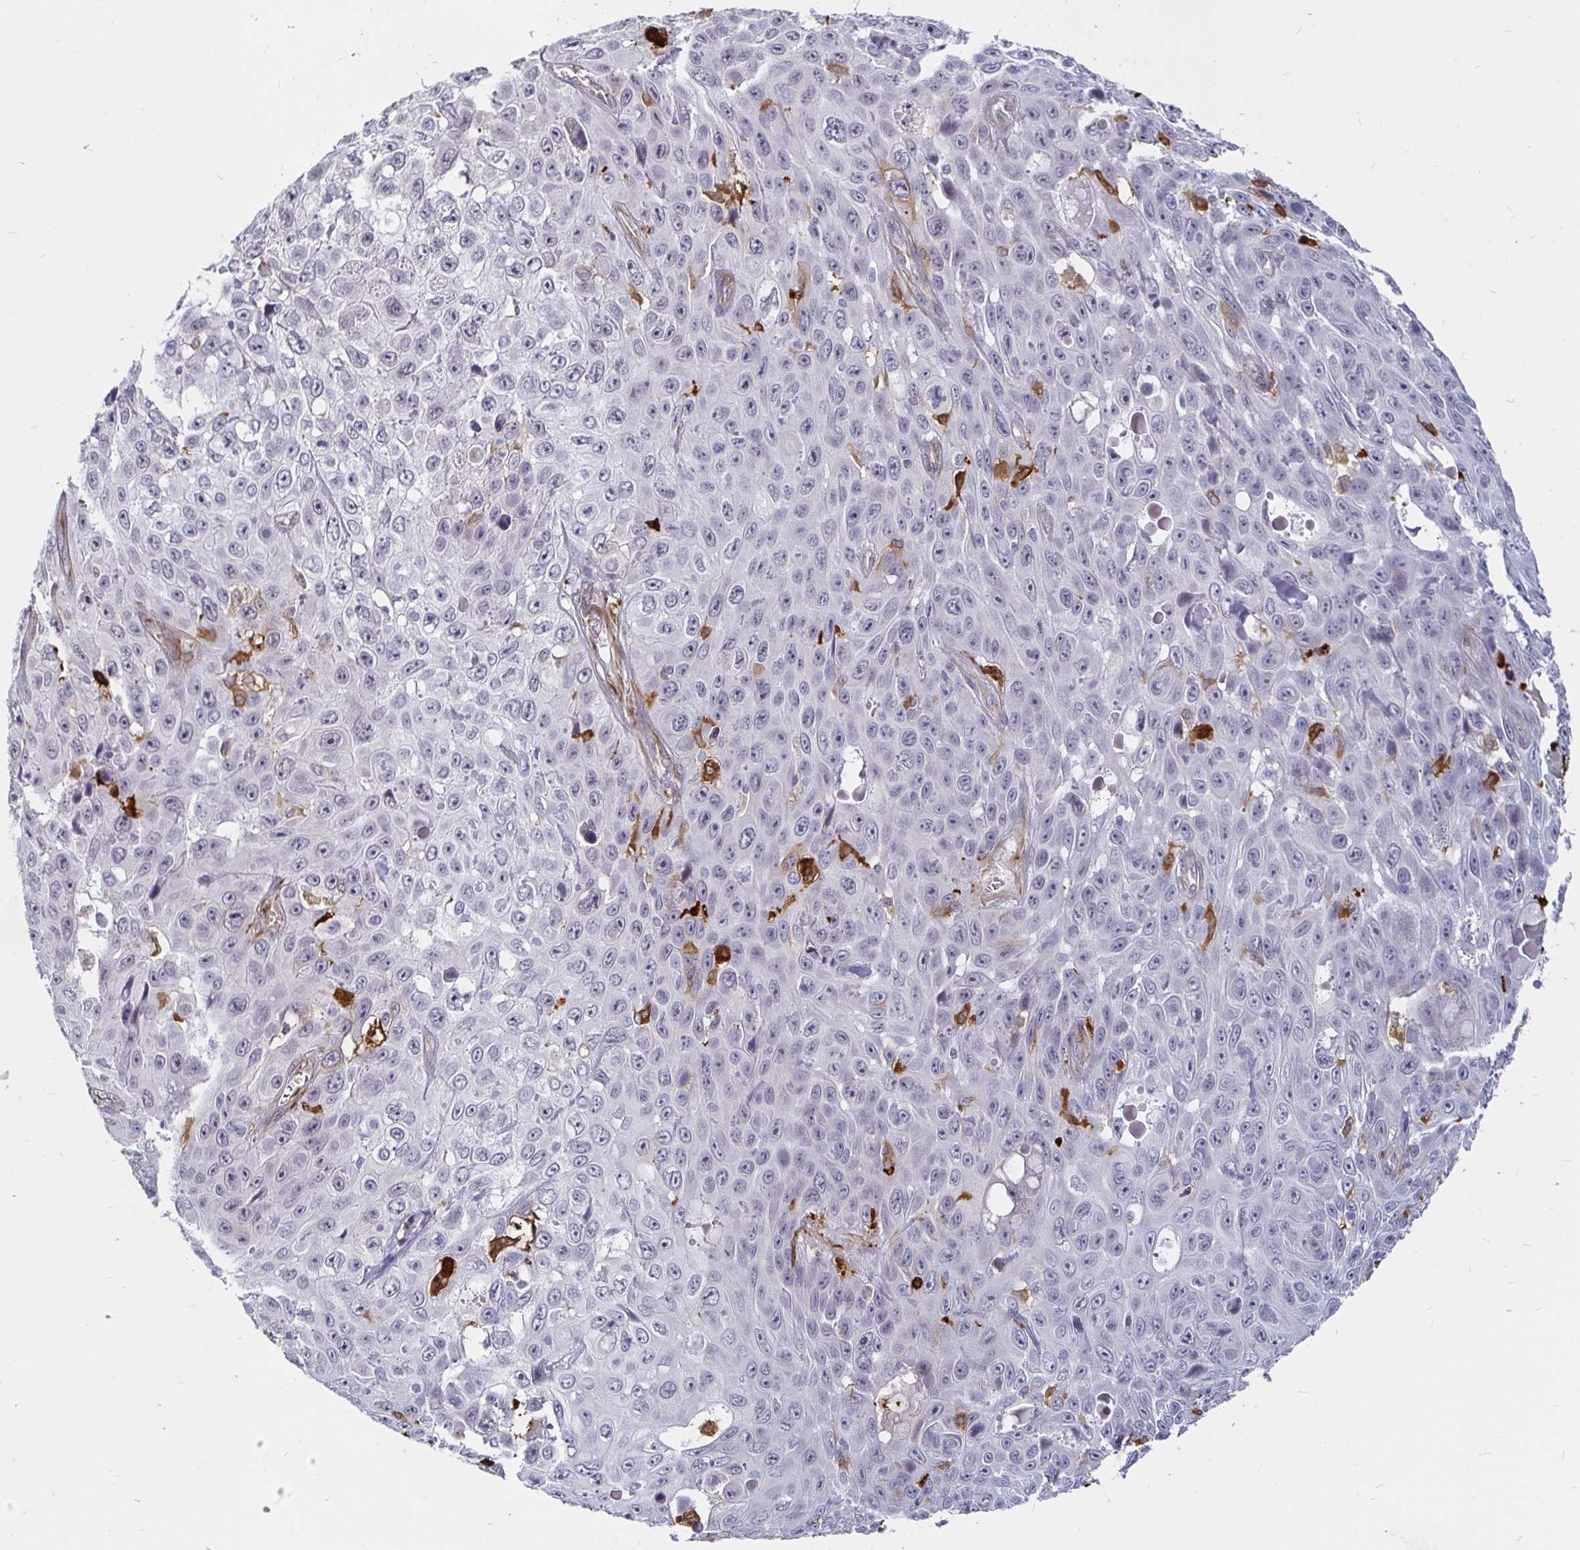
{"staining": {"intensity": "negative", "quantity": "none", "location": "none"}, "tissue": "skin cancer", "cell_type": "Tumor cells", "image_type": "cancer", "snomed": [{"axis": "morphology", "description": "Squamous cell carcinoma, NOS"}, {"axis": "topography", "description": "Skin"}], "caption": "Image shows no protein staining in tumor cells of skin squamous cell carcinoma tissue. (Brightfield microscopy of DAB (3,3'-diaminobenzidine) immunohistochemistry (IHC) at high magnification).", "gene": "CCDC85A", "patient": {"sex": "male", "age": 82}}